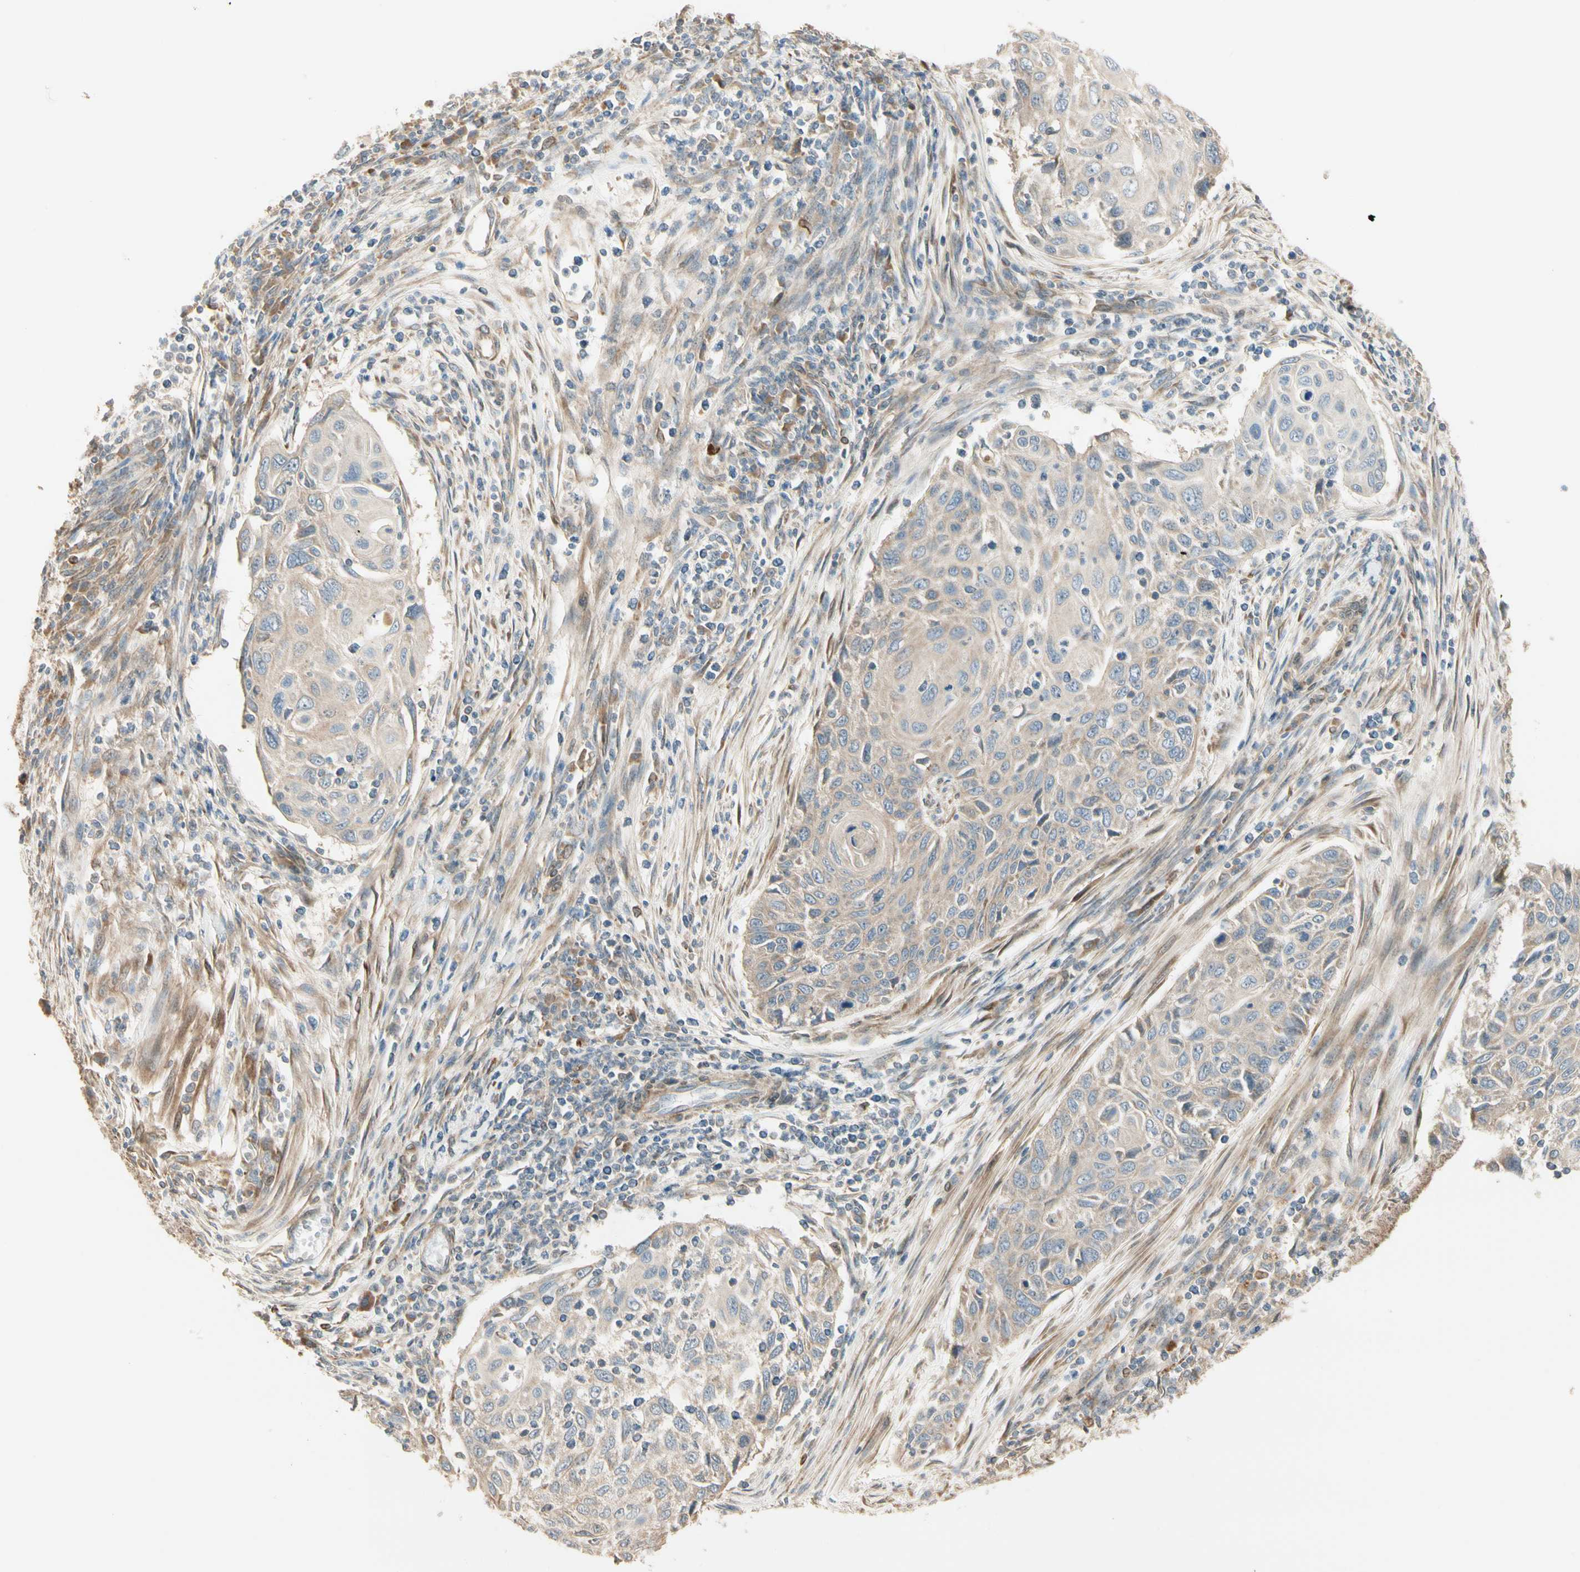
{"staining": {"intensity": "weak", "quantity": ">75%", "location": "cytoplasmic/membranous"}, "tissue": "cervical cancer", "cell_type": "Tumor cells", "image_type": "cancer", "snomed": [{"axis": "morphology", "description": "Squamous cell carcinoma, NOS"}, {"axis": "topography", "description": "Cervix"}], "caption": "Protein expression analysis of cervical cancer (squamous cell carcinoma) reveals weak cytoplasmic/membranous expression in approximately >75% of tumor cells.", "gene": "IRAG1", "patient": {"sex": "female", "age": 70}}